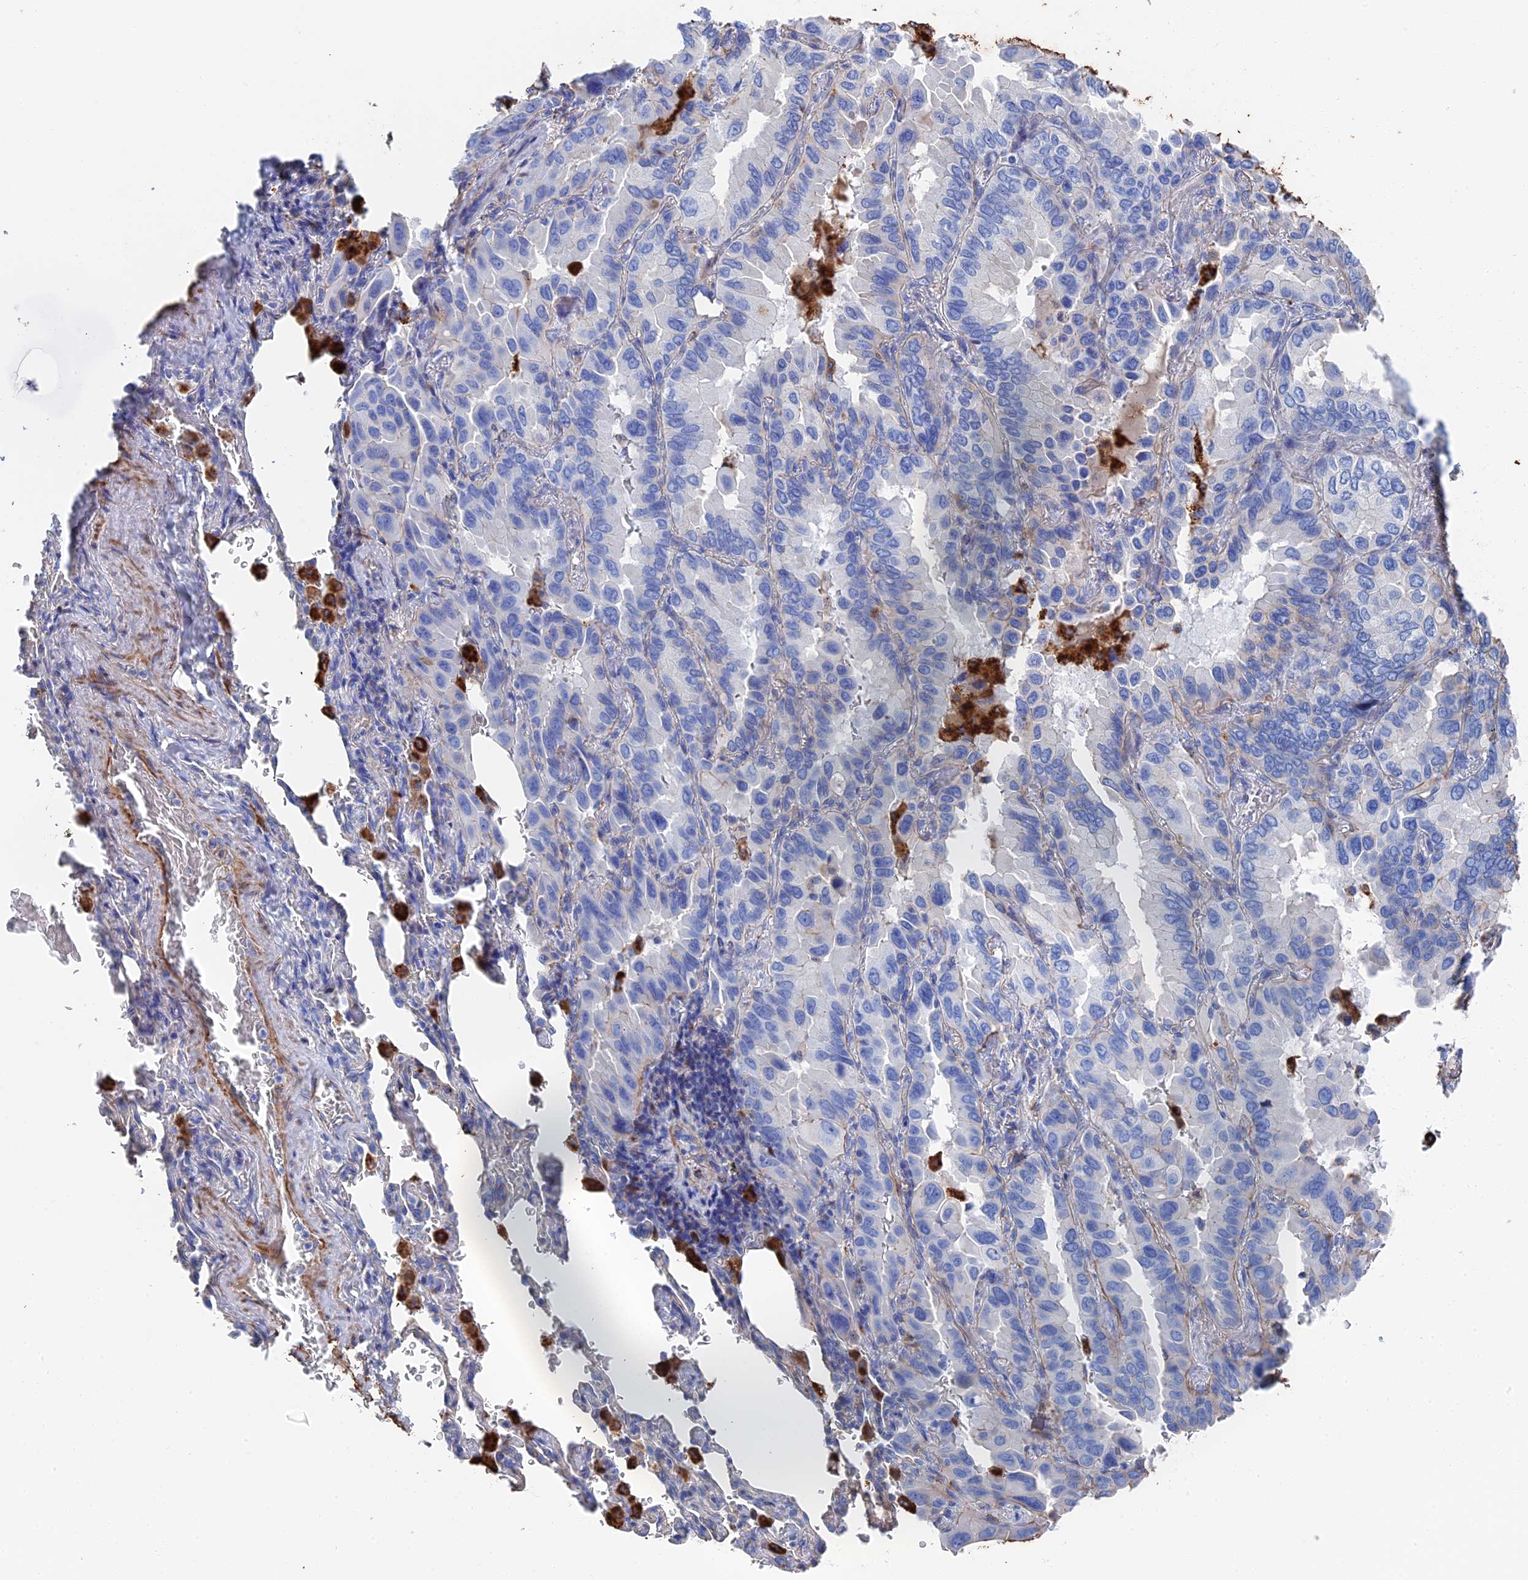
{"staining": {"intensity": "negative", "quantity": "none", "location": "none"}, "tissue": "lung cancer", "cell_type": "Tumor cells", "image_type": "cancer", "snomed": [{"axis": "morphology", "description": "Adenocarcinoma, NOS"}, {"axis": "topography", "description": "Lung"}], "caption": "DAB immunohistochemical staining of lung adenocarcinoma demonstrates no significant expression in tumor cells.", "gene": "STRA6", "patient": {"sex": "male", "age": 64}}